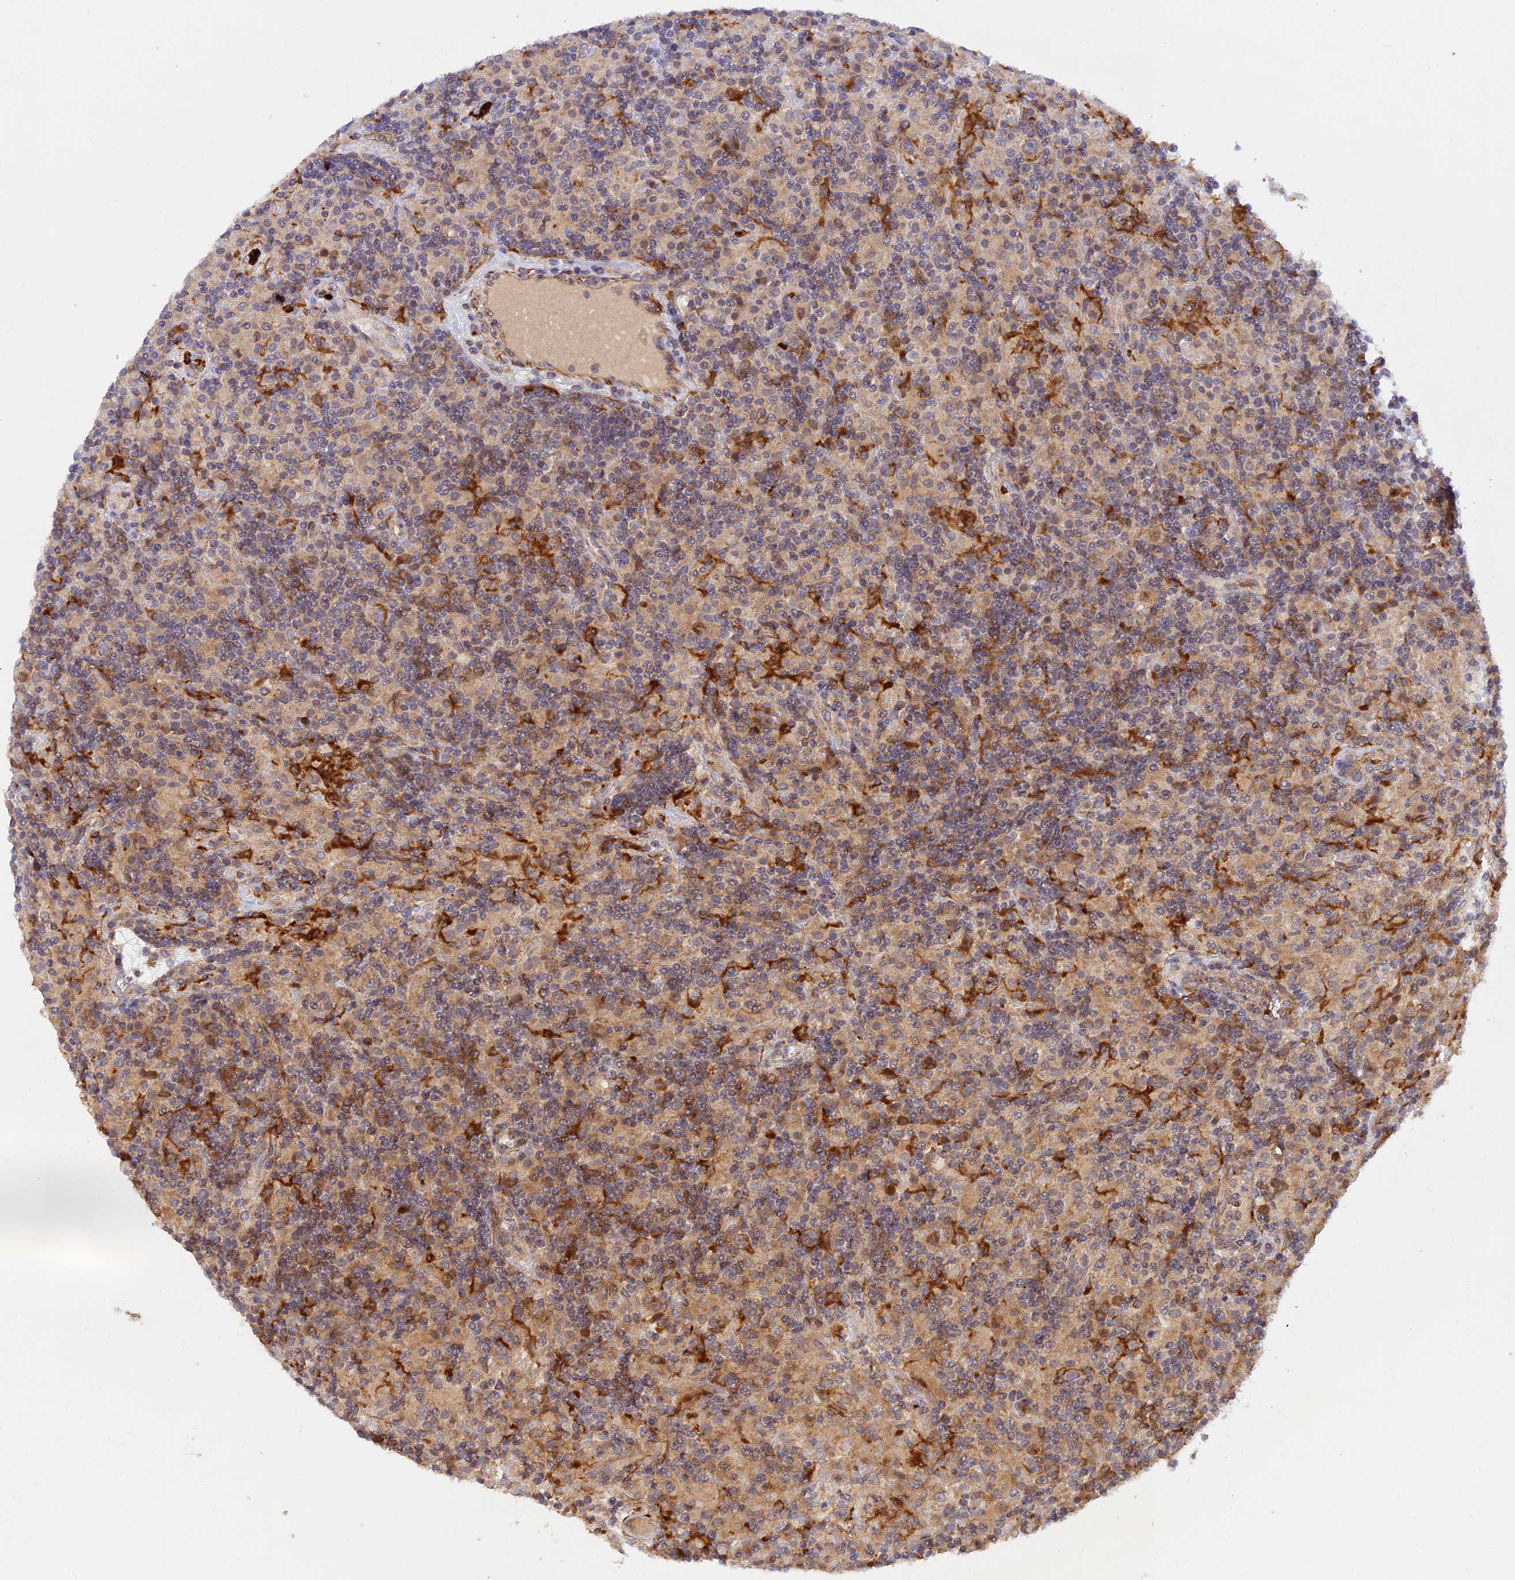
{"staining": {"intensity": "negative", "quantity": "none", "location": "none"}, "tissue": "lymphoma", "cell_type": "Tumor cells", "image_type": "cancer", "snomed": [{"axis": "morphology", "description": "Hodgkin's disease, NOS"}, {"axis": "topography", "description": "Lymph node"}], "caption": "IHC image of neoplastic tissue: Hodgkin's disease stained with DAB (3,3'-diaminobenzidine) demonstrates no significant protein staining in tumor cells.", "gene": "WDFY4", "patient": {"sex": "male", "age": 70}}